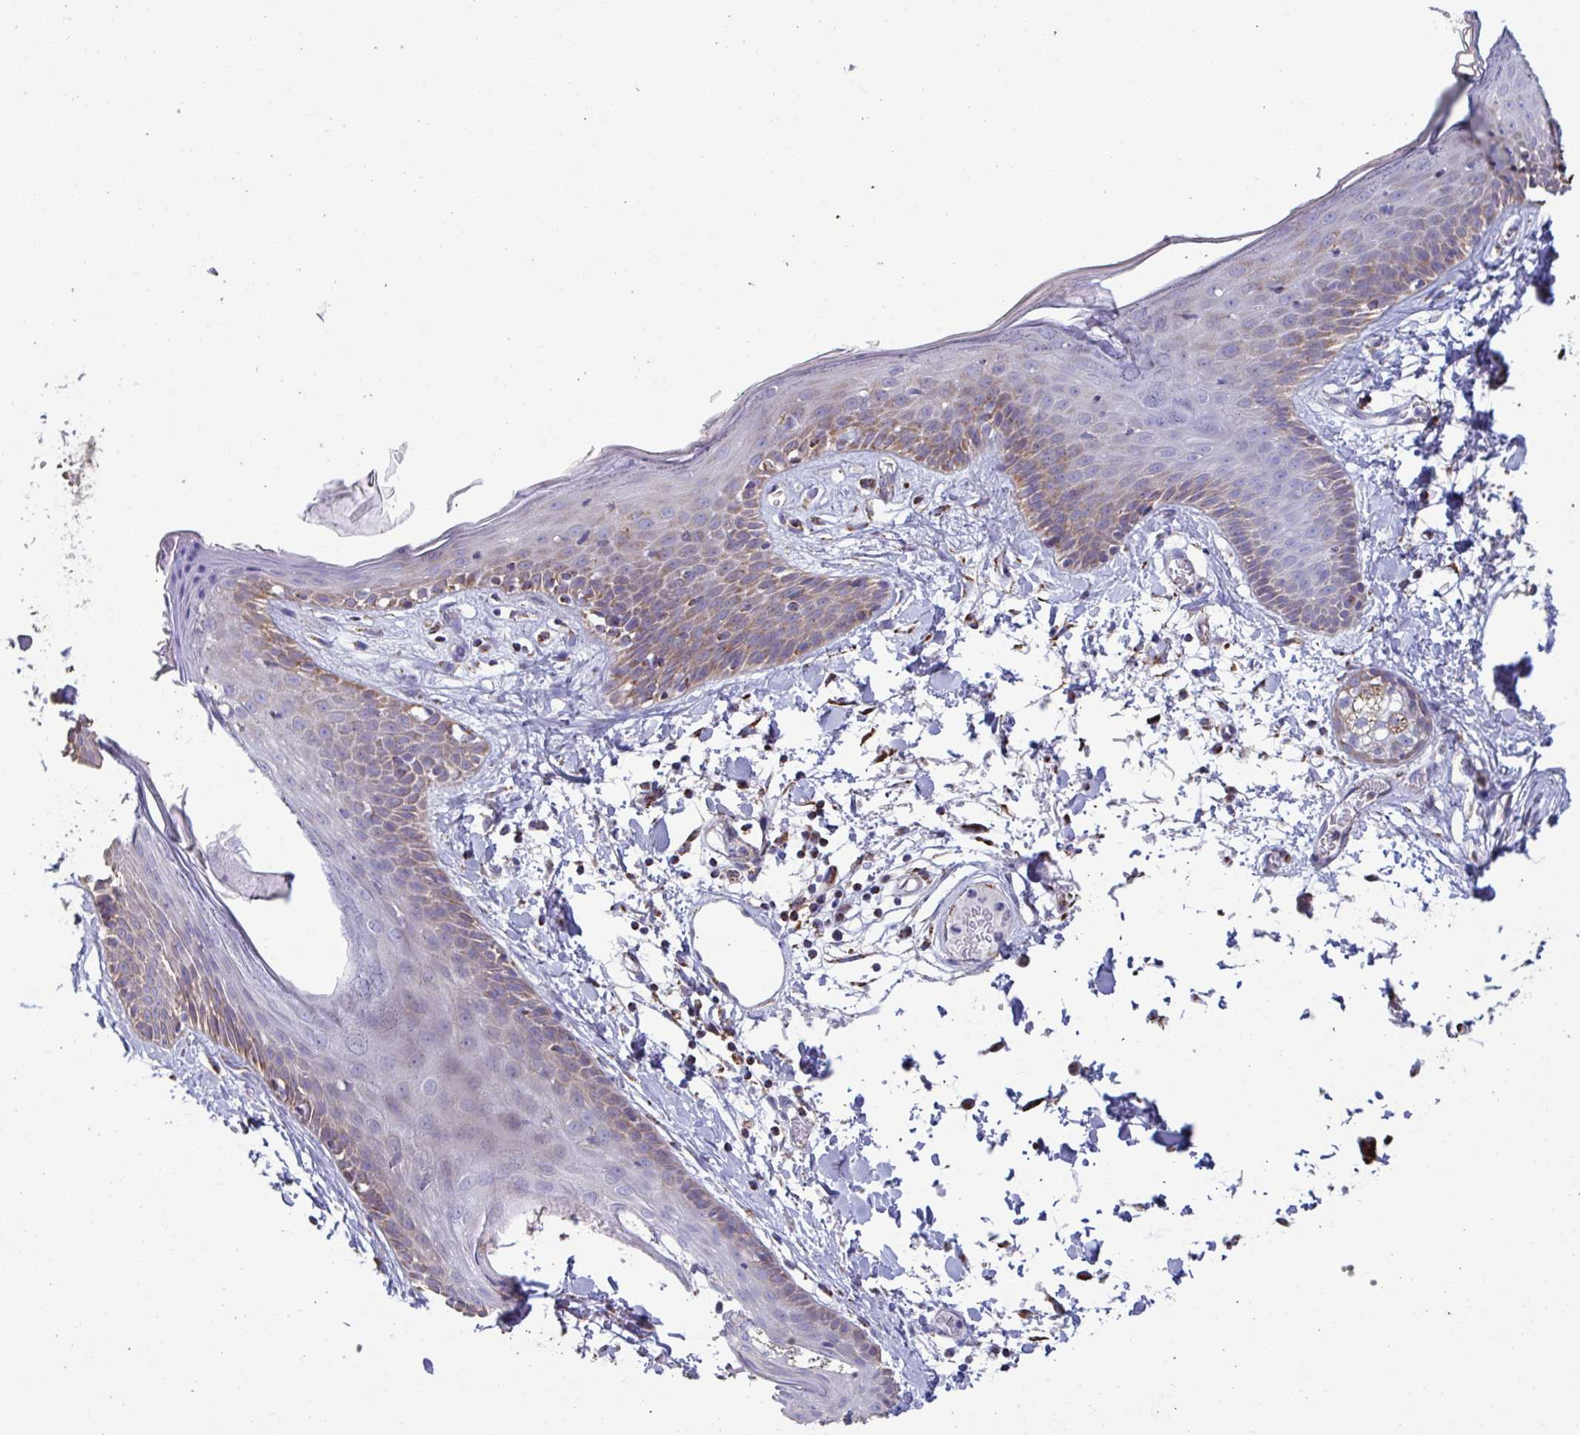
{"staining": {"intensity": "strong", "quantity": "25%-75%", "location": "cytoplasmic/membranous"}, "tissue": "skin", "cell_type": "Fibroblasts", "image_type": "normal", "snomed": [{"axis": "morphology", "description": "Normal tissue, NOS"}, {"axis": "topography", "description": "Skin"}], "caption": "A histopathology image of skin stained for a protein reveals strong cytoplasmic/membranous brown staining in fibroblasts.", "gene": "BCAT2", "patient": {"sex": "male", "age": 79}}